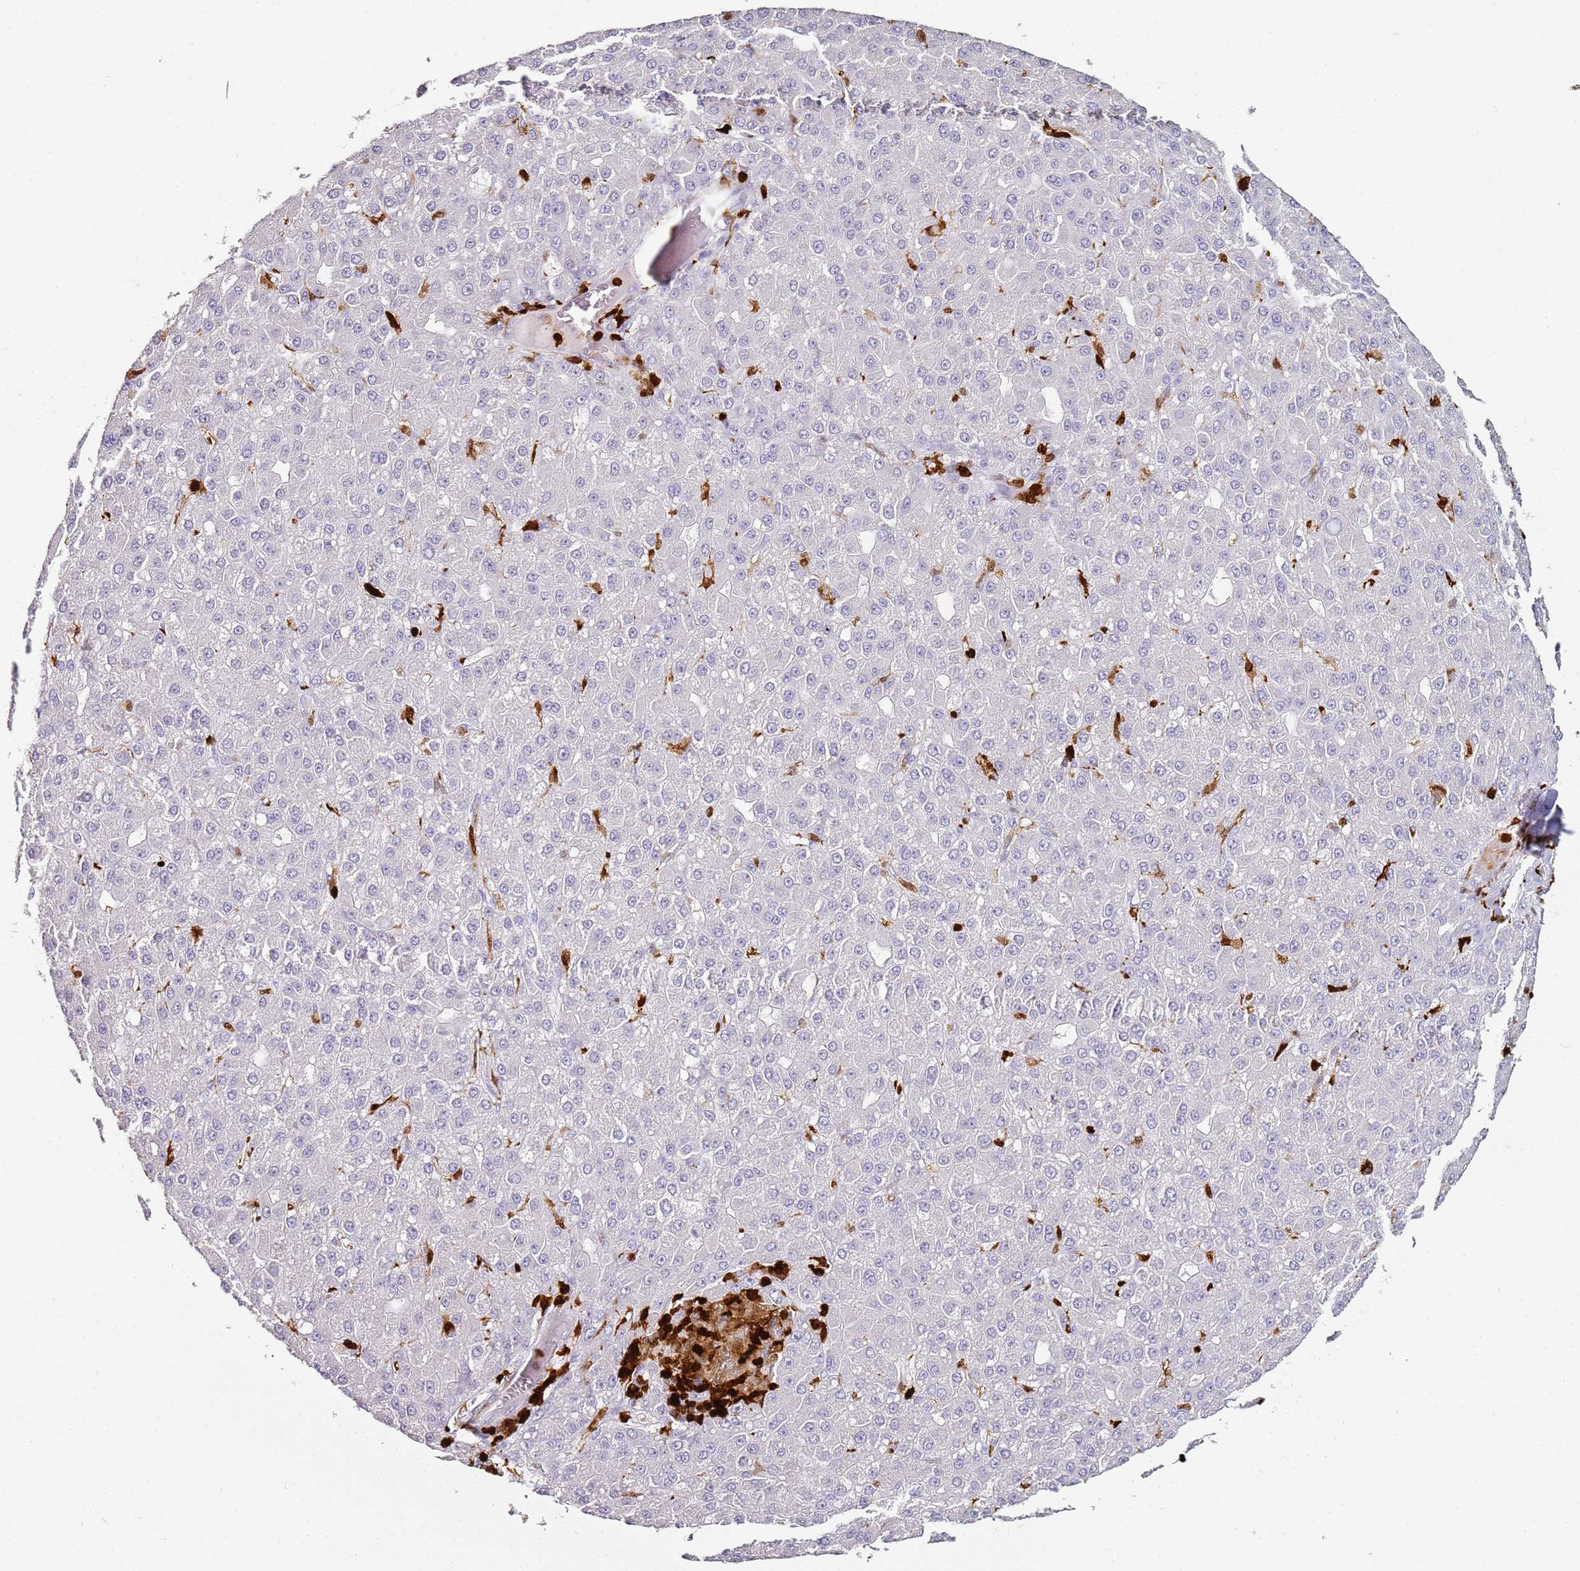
{"staining": {"intensity": "negative", "quantity": "none", "location": "none"}, "tissue": "liver cancer", "cell_type": "Tumor cells", "image_type": "cancer", "snomed": [{"axis": "morphology", "description": "Carcinoma, Hepatocellular, NOS"}, {"axis": "topography", "description": "Liver"}], "caption": "Immunohistochemistry of liver hepatocellular carcinoma demonstrates no expression in tumor cells.", "gene": "S100A4", "patient": {"sex": "male", "age": 67}}